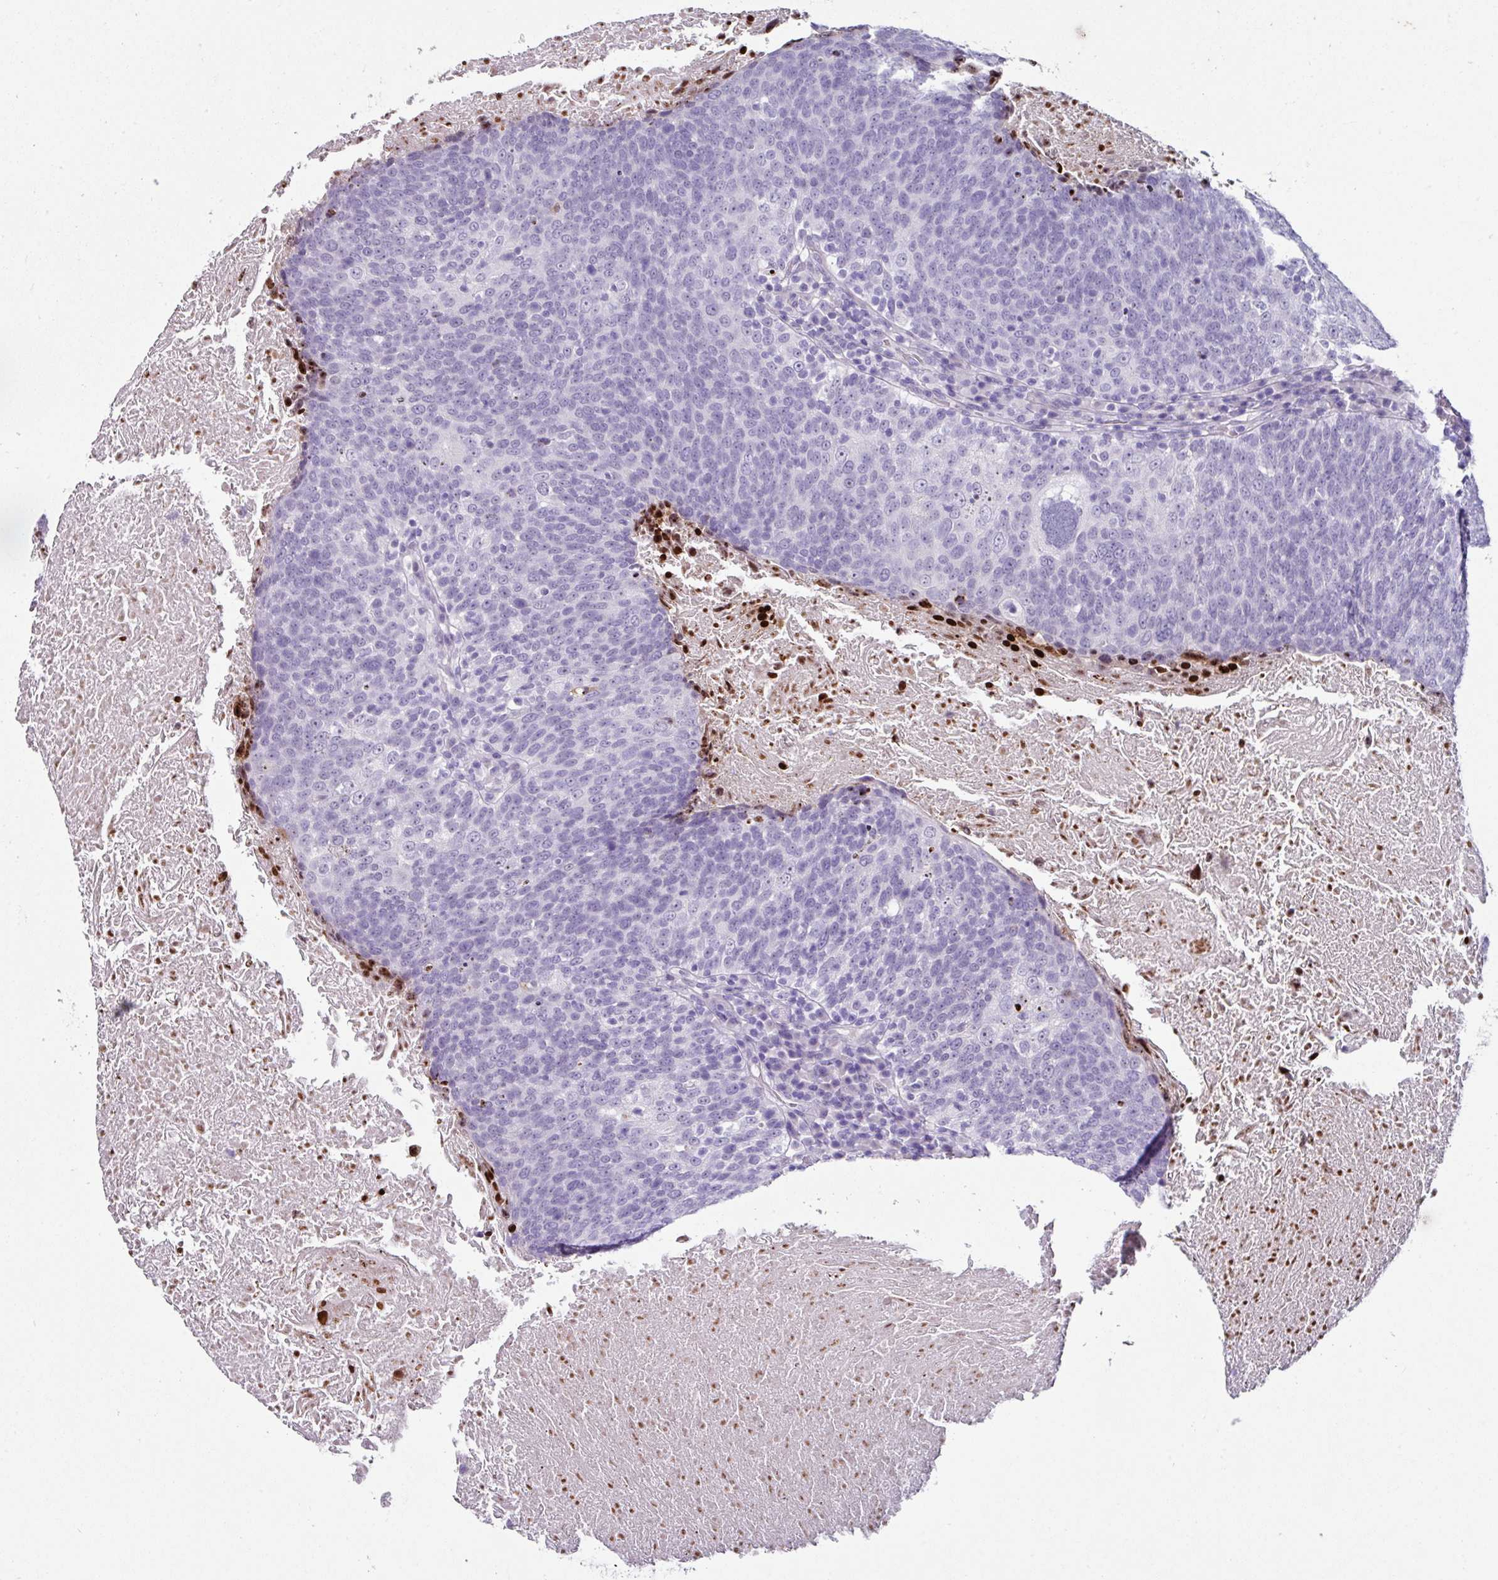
{"staining": {"intensity": "negative", "quantity": "none", "location": "none"}, "tissue": "head and neck cancer", "cell_type": "Tumor cells", "image_type": "cancer", "snomed": [{"axis": "morphology", "description": "Squamous cell carcinoma, NOS"}, {"axis": "morphology", "description": "Squamous cell carcinoma, metastatic, NOS"}, {"axis": "topography", "description": "Lymph node"}, {"axis": "topography", "description": "Head-Neck"}], "caption": "IHC photomicrograph of neoplastic tissue: head and neck cancer stained with DAB (3,3'-diaminobenzidine) displays no significant protein staining in tumor cells.", "gene": "TRA2A", "patient": {"sex": "male", "age": 62}}